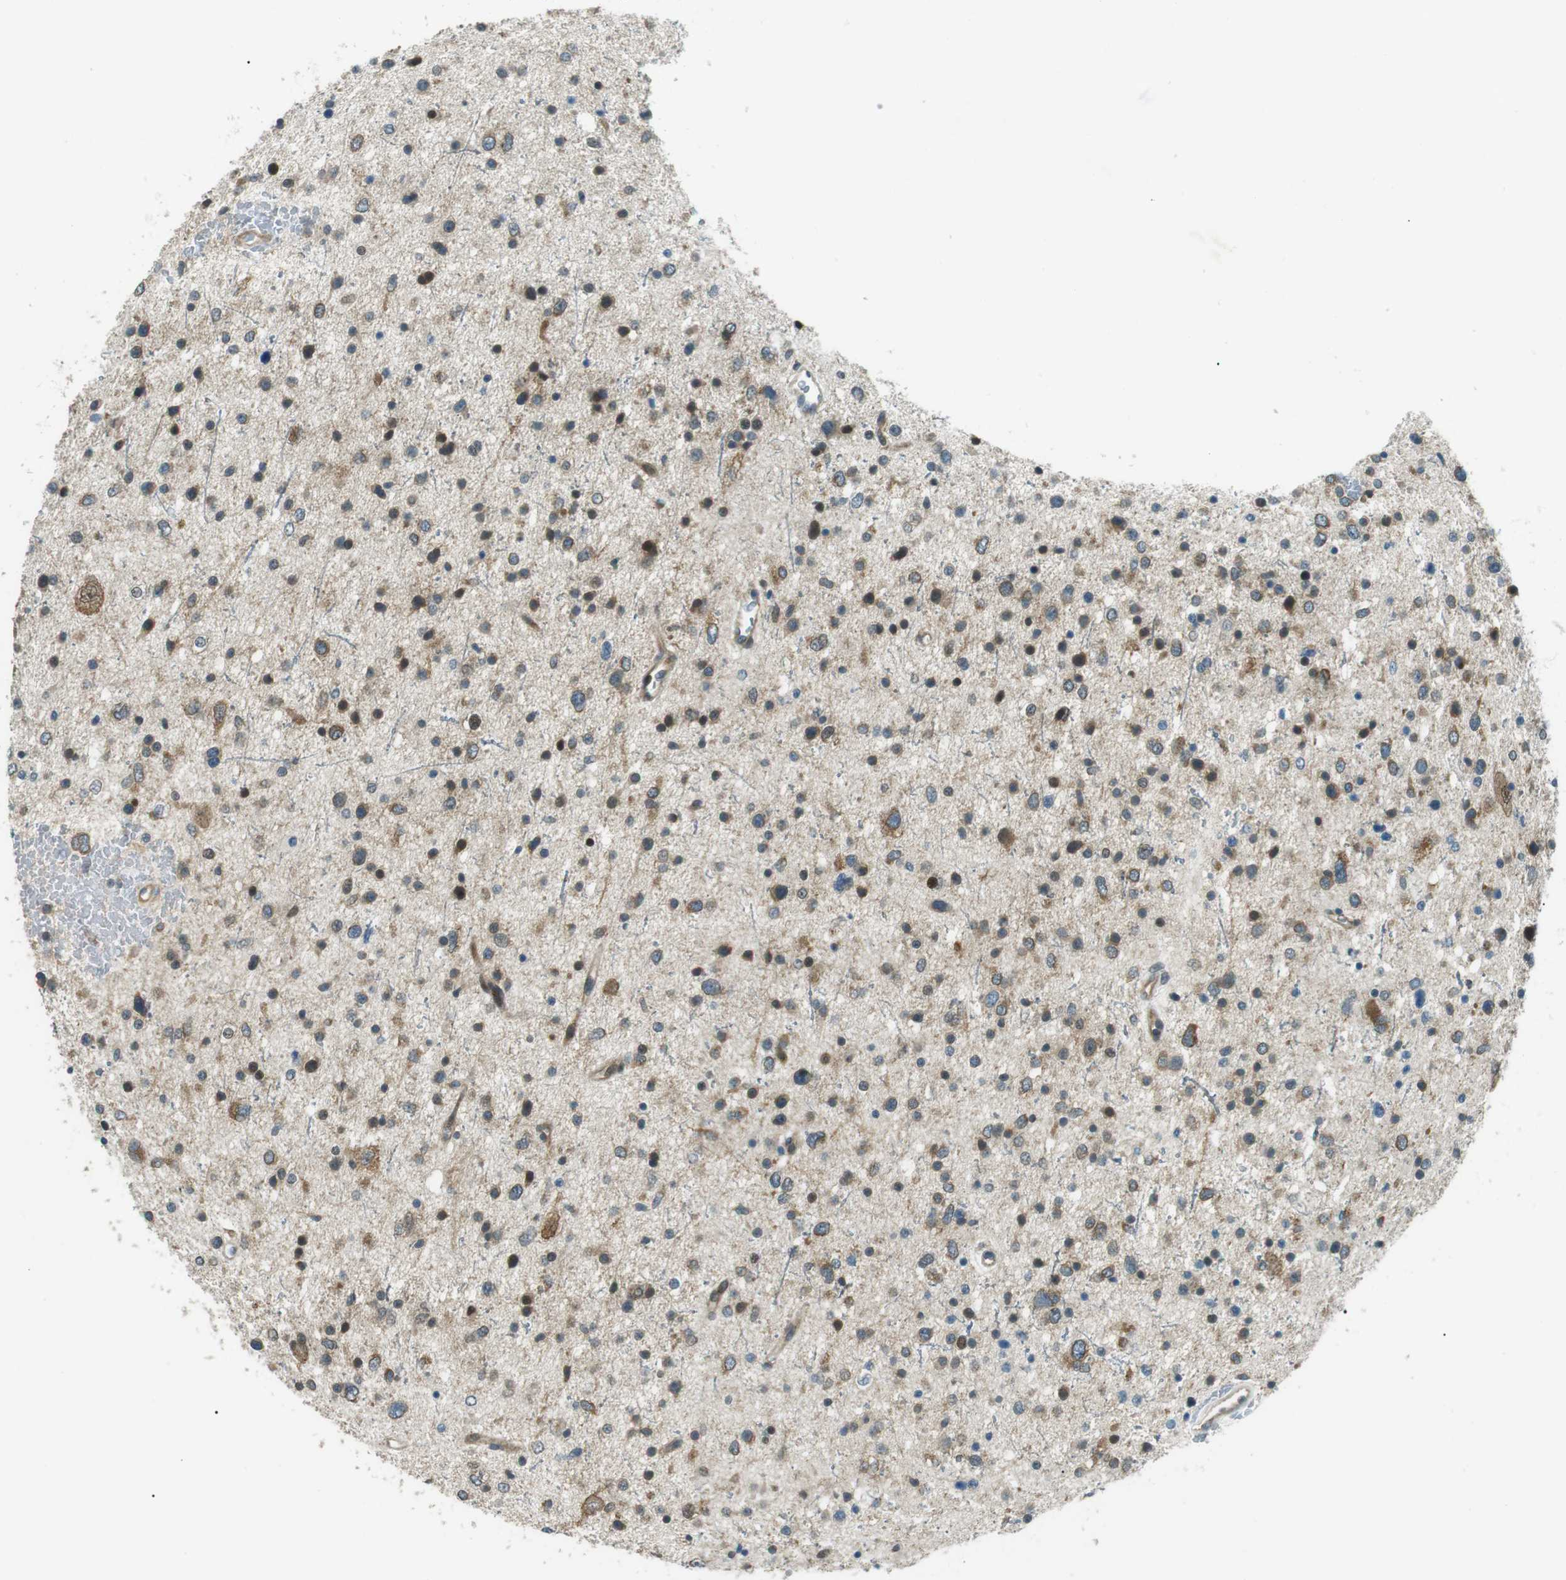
{"staining": {"intensity": "moderate", "quantity": ">75%", "location": "cytoplasmic/membranous"}, "tissue": "glioma", "cell_type": "Tumor cells", "image_type": "cancer", "snomed": [{"axis": "morphology", "description": "Glioma, malignant, Low grade"}, {"axis": "topography", "description": "Brain"}], "caption": "The micrograph reveals staining of glioma, revealing moderate cytoplasmic/membranous protein positivity (brown color) within tumor cells. Immunohistochemistry stains the protein of interest in brown and the nuclei are stained blue.", "gene": "TMEM74", "patient": {"sex": "female", "age": 37}}